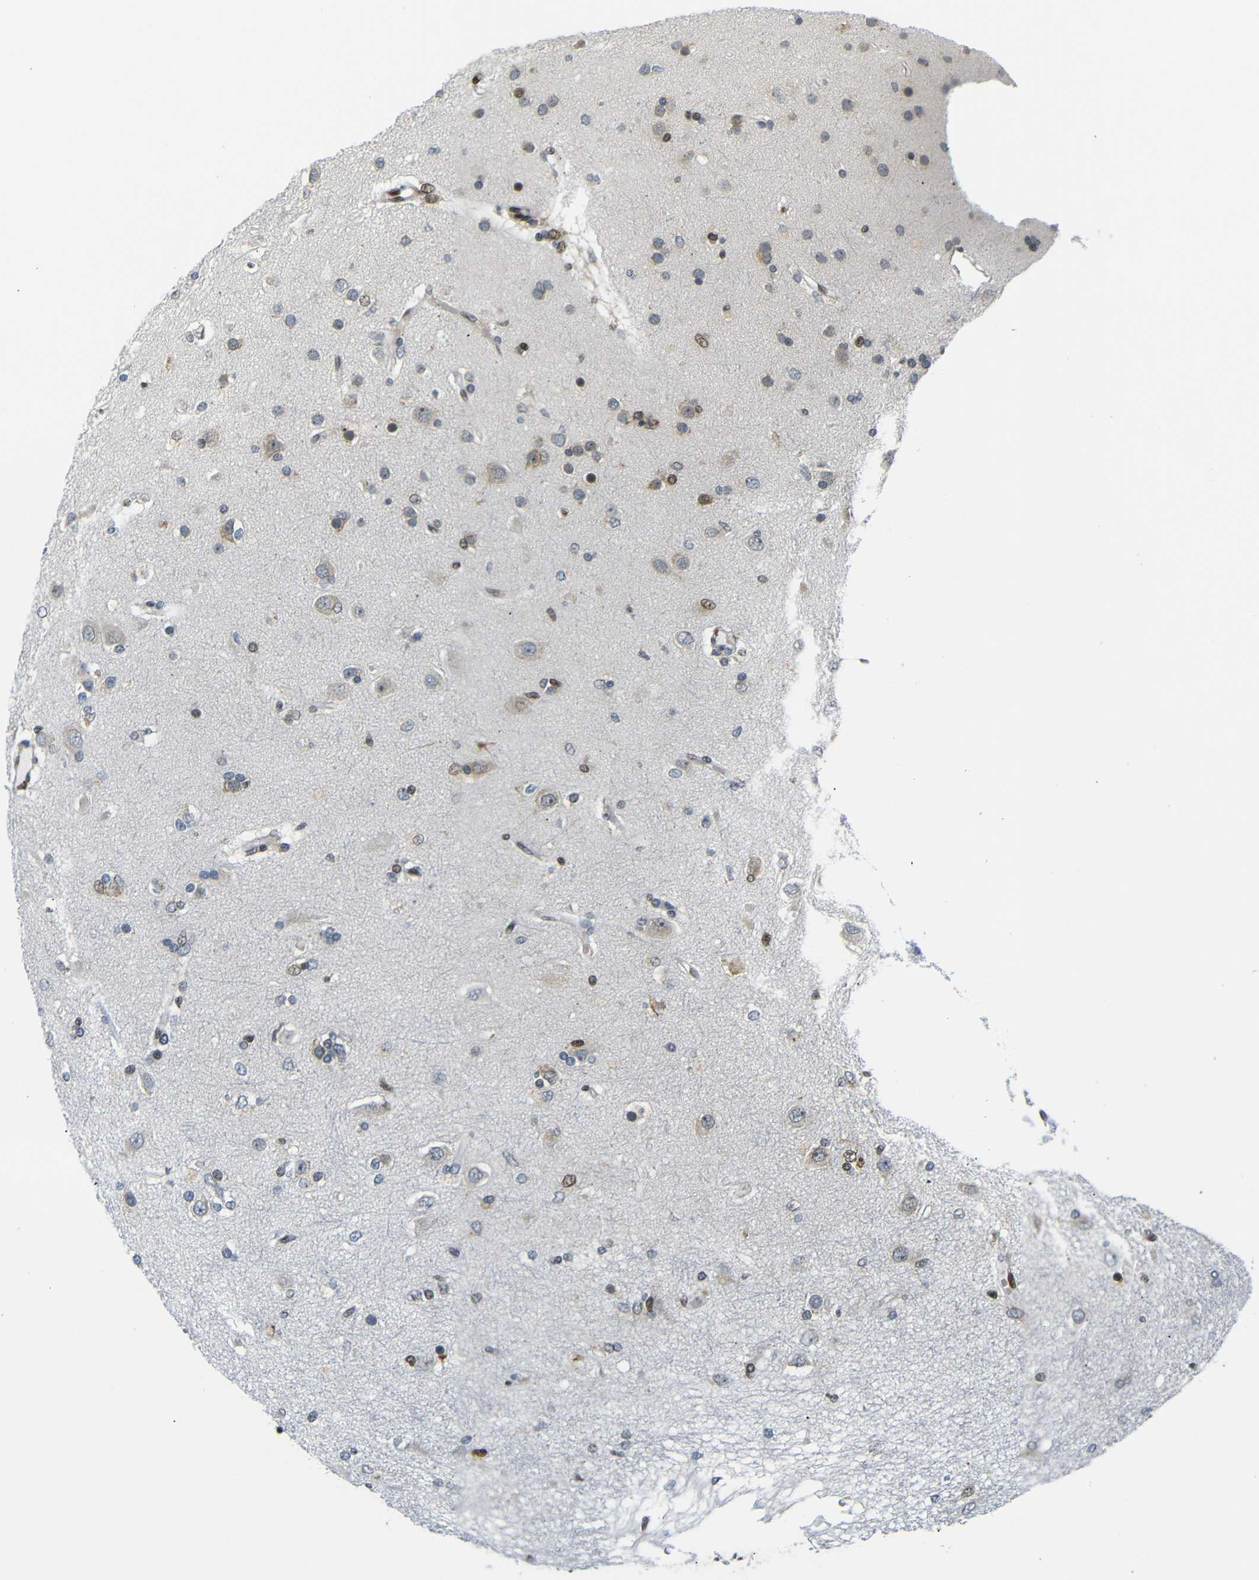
{"staining": {"intensity": "moderate", "quantity": "<25%", "location": "nuclear"}, "tissue": "glioma", "cell_type": "Tumor cells", "image_type": "cancer", "snomed": [{"axis": "morphology", "description": "Glioma, malignant, High grade"}, {"axis": "topography", "description": "Brain"}], "caption": "Immunohistochemistry (IHC) histopathology image of neoplastic tissue: malignant glioma (high-grade) stained using IHC displays low levels of moderate protein expression localized specifically in the nuclear of tumor cells, appearing as a nuclear brown color.", "gene": "SPCS2", "patient": {"sex": "female", "age": 59}}